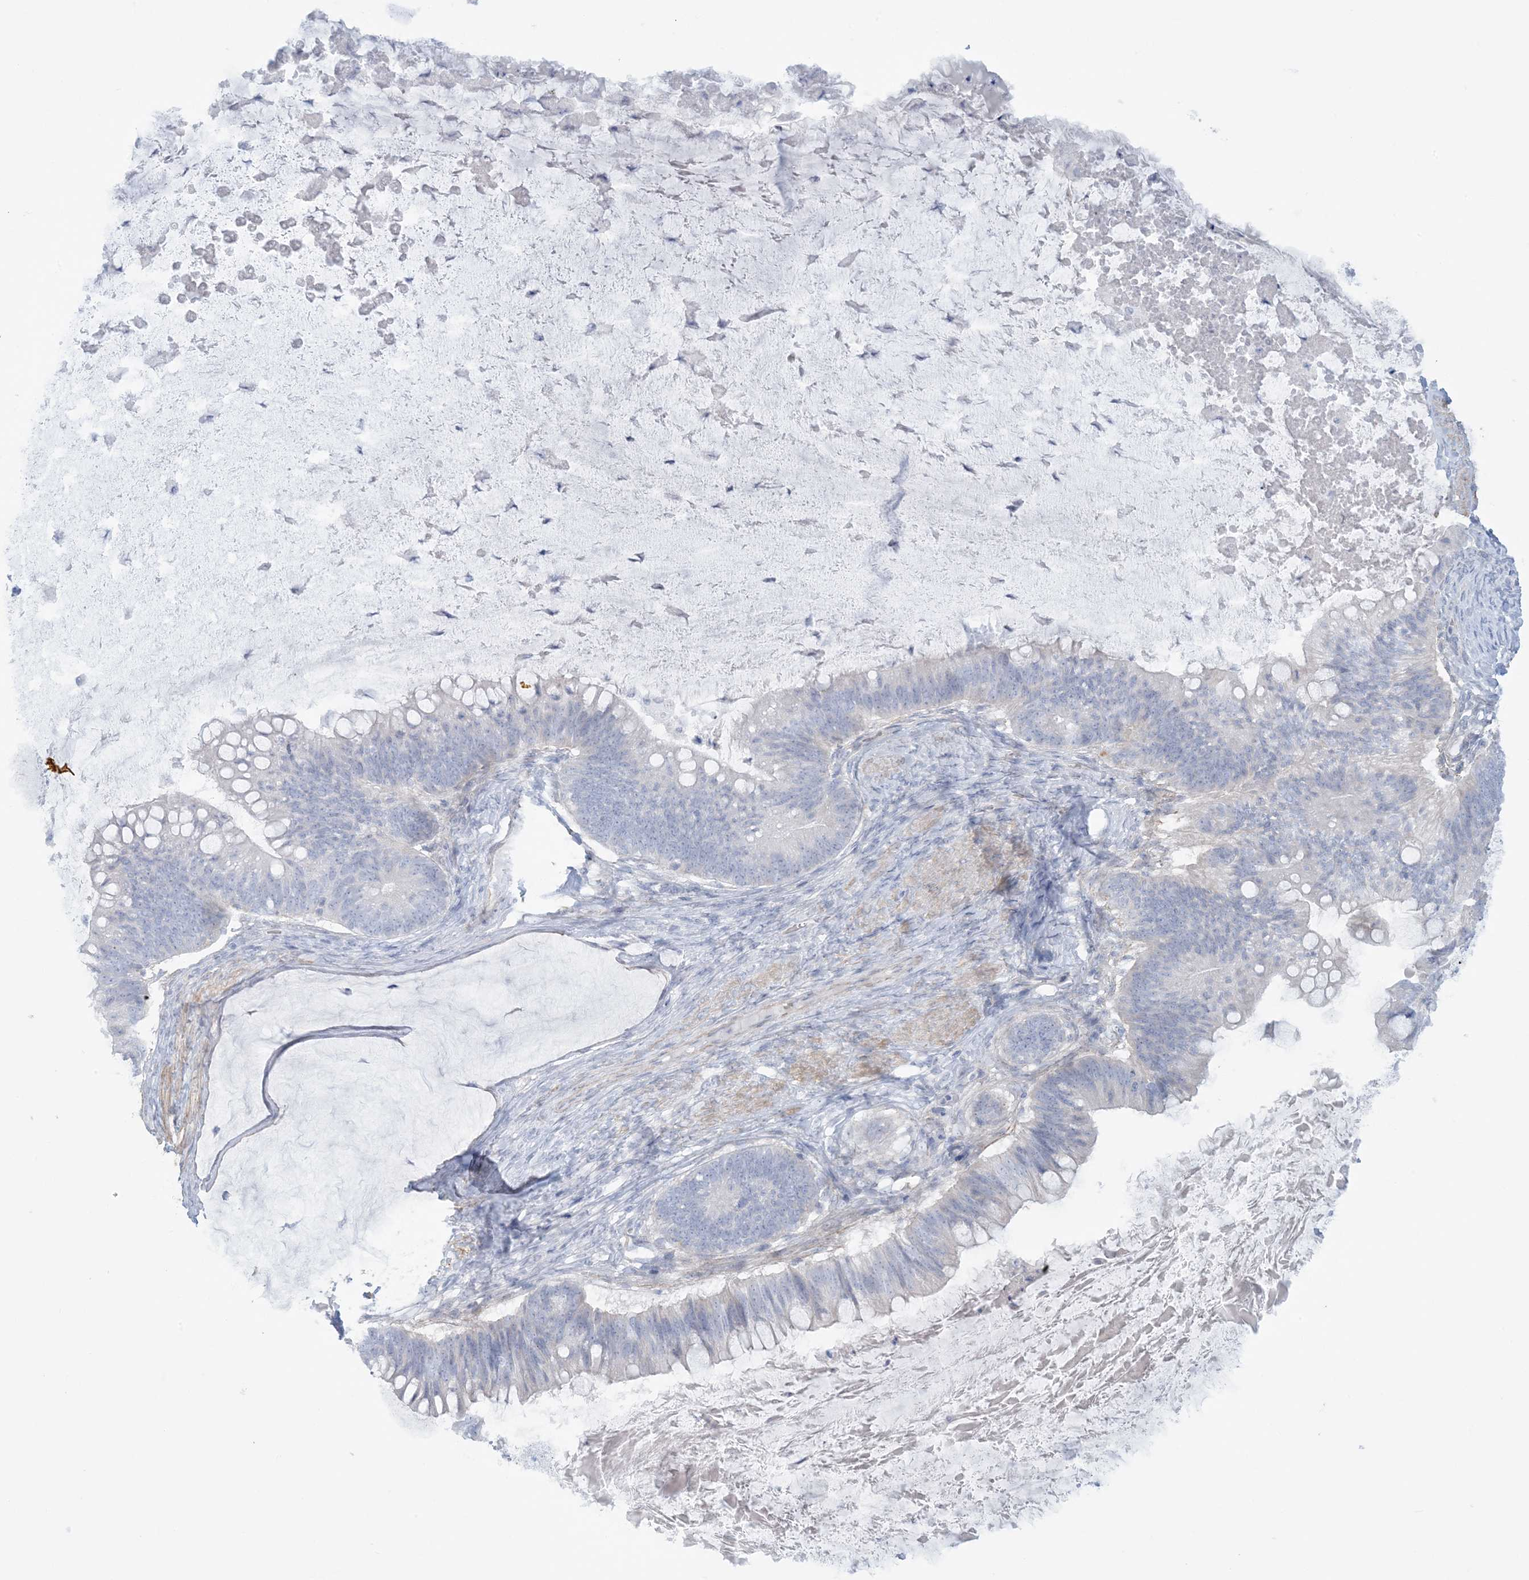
{"staining": {"intensity": "negative", "quantity": "none", "location": "none"}, "tissue": "ovarian cancer", "cell_type": "Tumor cells", "image_type": "cancer", "snomed": [{"axis": "morphology", "description": "Cystadenocarcinoma, mucinous, NOS"}, {"axis": "topography", "description": "Ovary"}], "caption": "The immunohistochemistry (IHC) photomicrograph has no significant positivity in tumor cells of ovarian mucinous cystadenocarcinoma tissue.", "gene": "AGXT", "patient": {"sex": "female", "age": 61}}